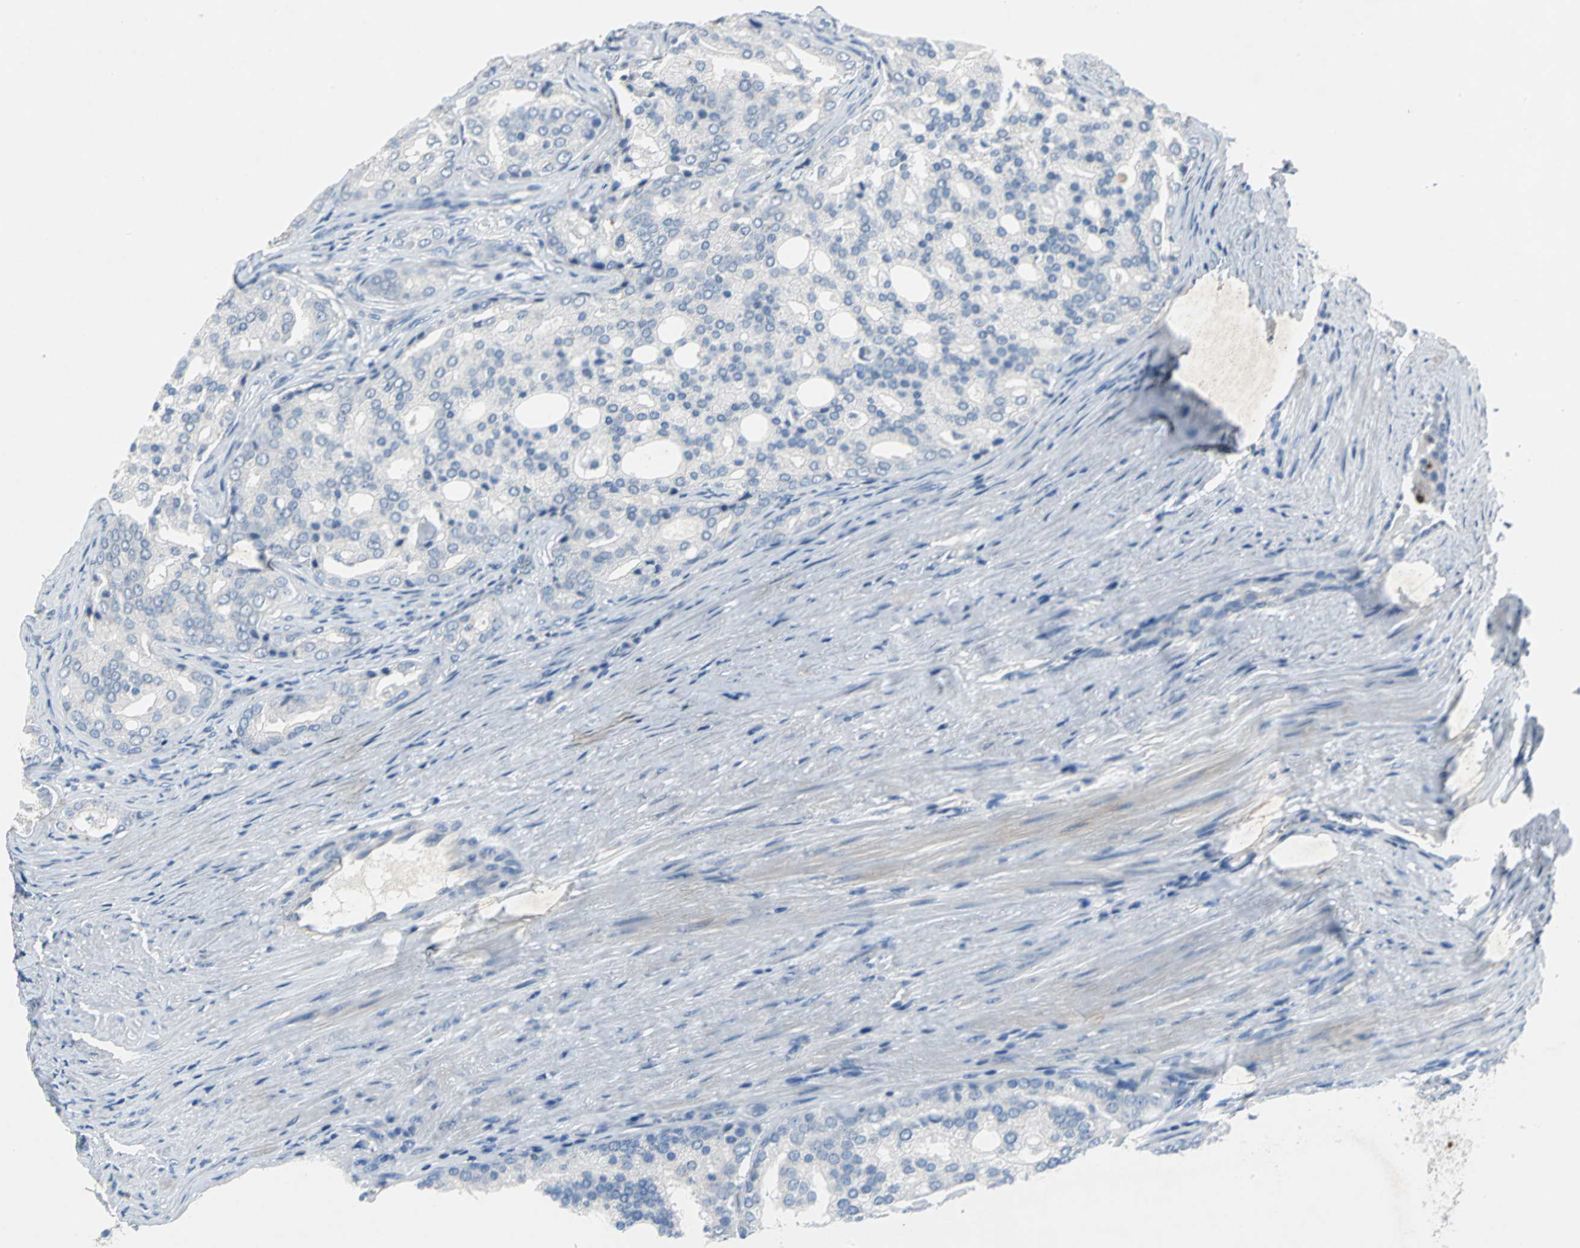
{"staining": {"intensity": "negative", "quantity": "none", "location": "none"}, "tissue": "prostate cancer", "cell_type": "Tumor cells", "image_type": "cancer", "snomed": [{"axis": "morphology", "description": "Adenocarcinoma, High grade"}, {"axis": "topography", "description": "Prostate"}], "caption": "High magnification brightfield microscopy of prostate adenocarcinoma (high-grade) stained with DAB (3,3'-diaminobenzidine) (brown) and counterstained with hematoxylin (blue): tumor cells show no significant expression.", "gene": "PTGDS", "patient": {"sex": "male", "age": 64}}